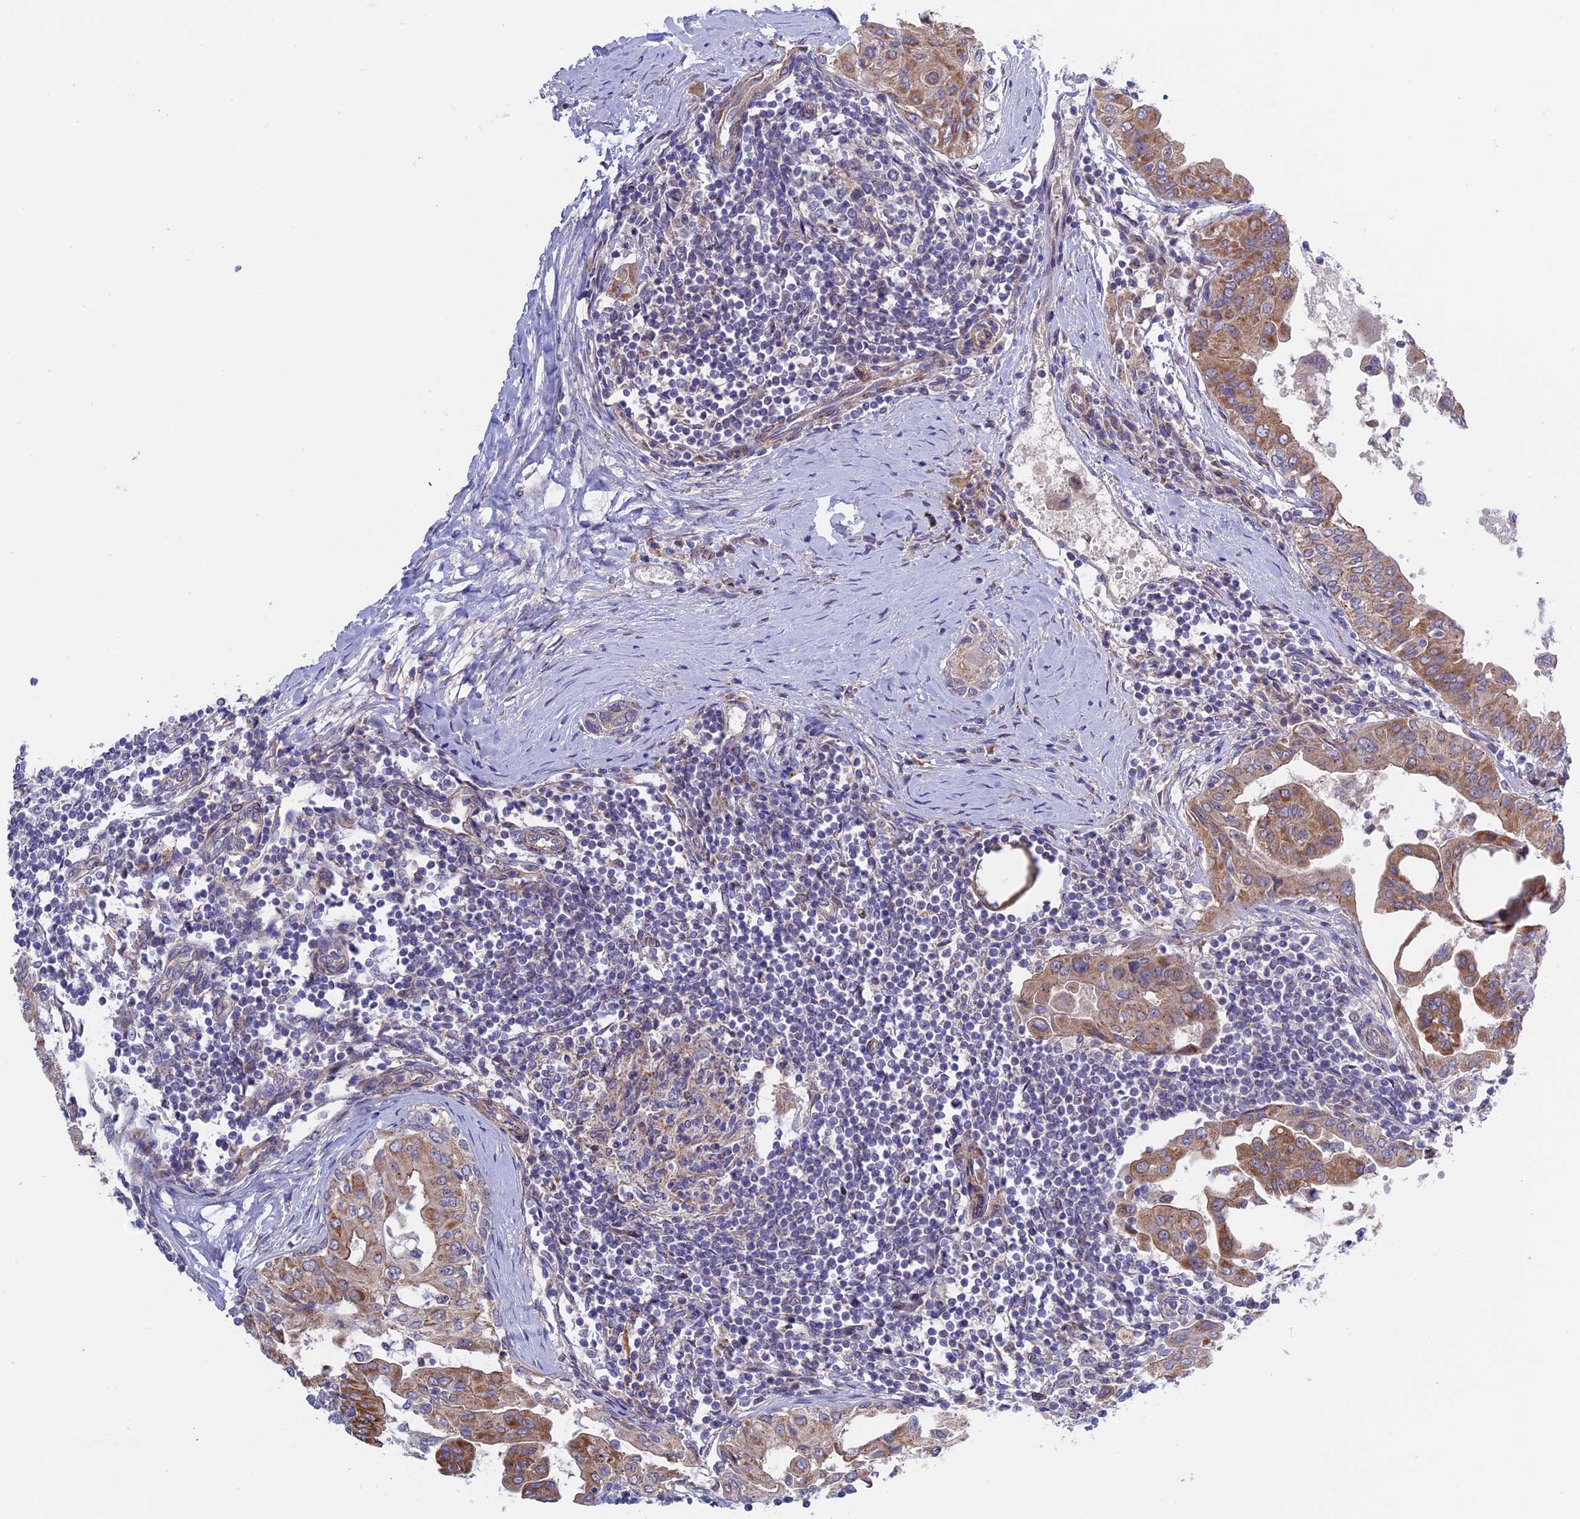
{"staining": {"intensity": "strong", "quantity": ">75%", "location": "cytoplasmic/membranous"}, "tissue": "thyroid cancer", "cell_type": "Tumor cells", "image_type": "cancer", "snomed": [{"axis": "morphology", "description": "Papillary adenocarcinoma, NOS"}, {"axis": "topography", "description": "Thyroid gland"}], "caption": "Immunohistochemical staining of thyroid cancer displays high levels of strong cytoplasmic/membranous staining in about >75% of tumor cells.", "gene": "ETFDH", "patient": {"sex": "male", "age": 33}}